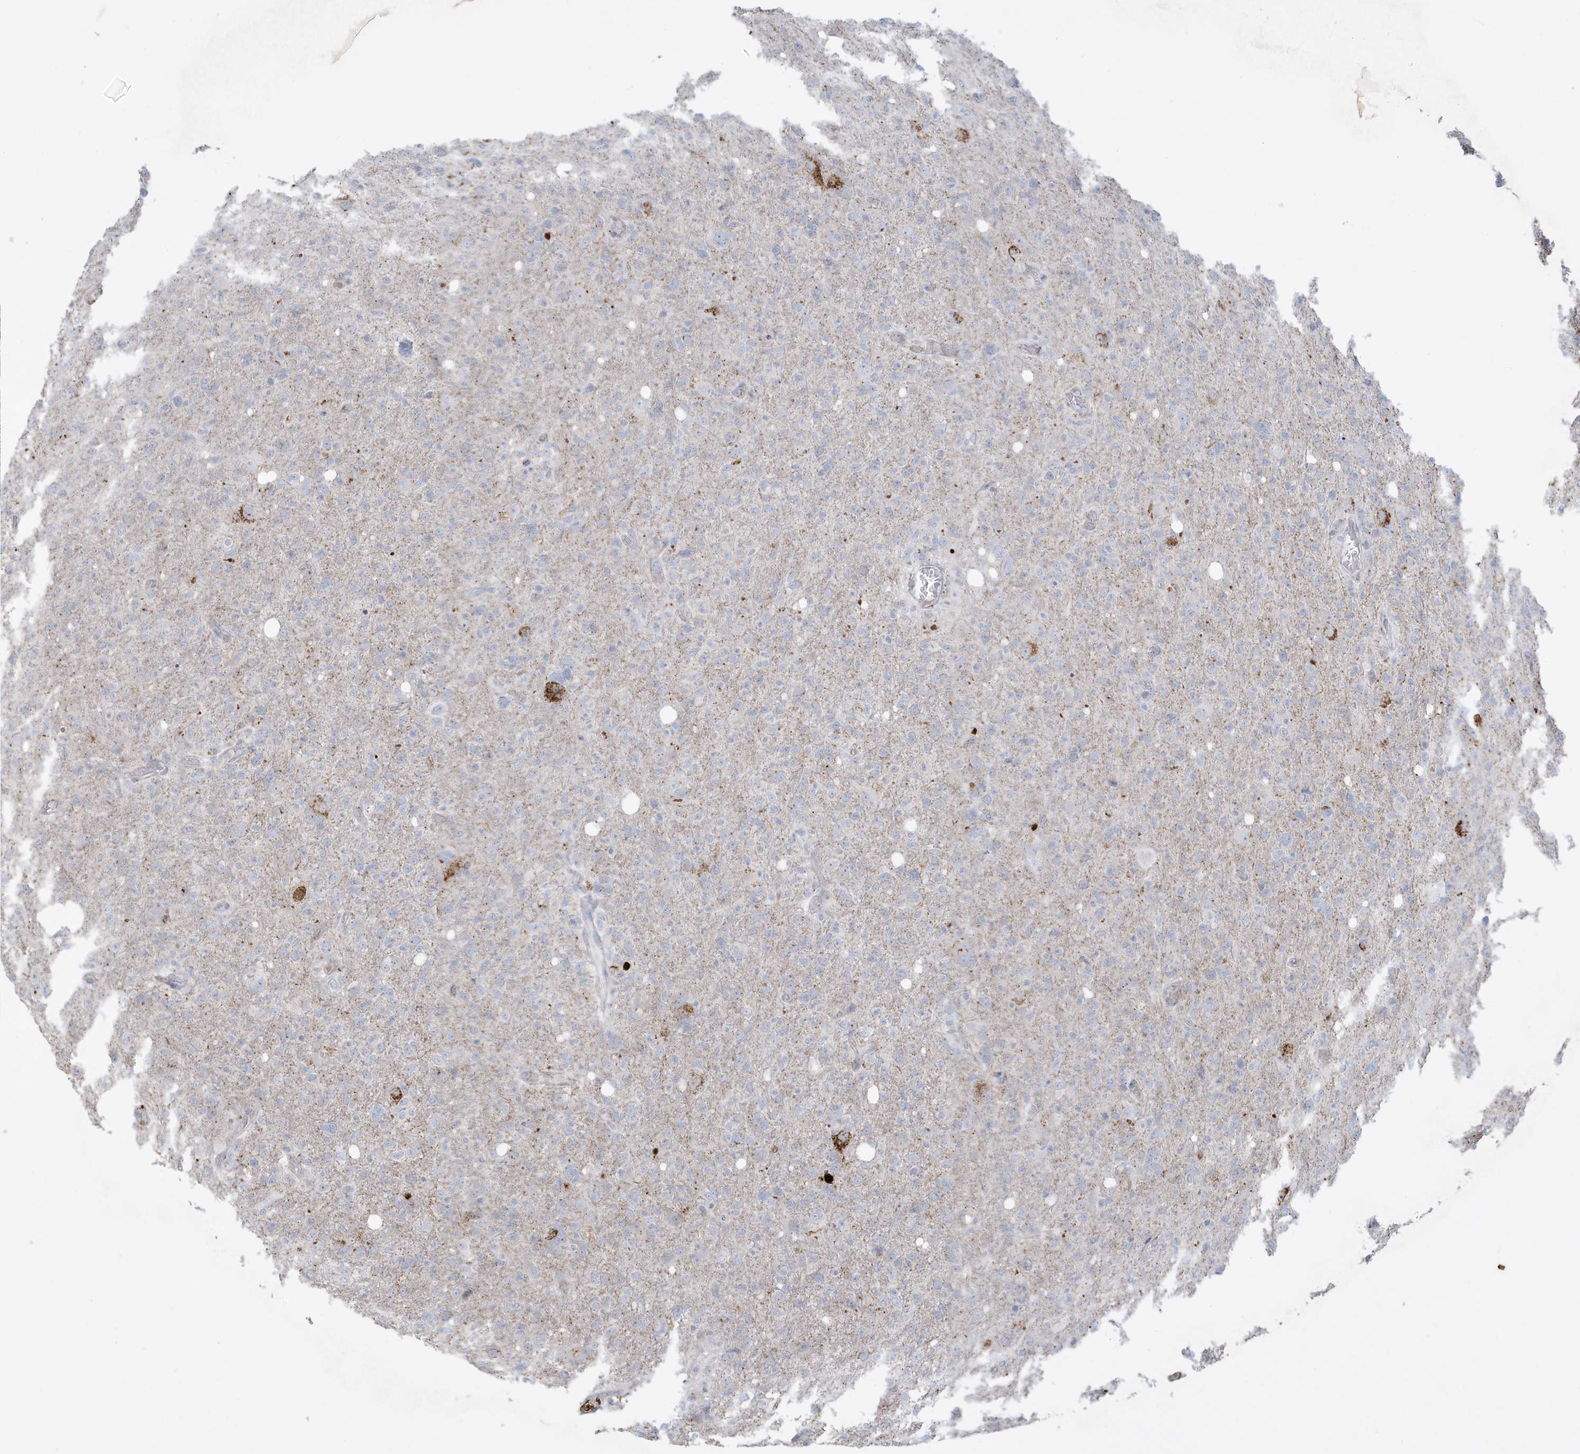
{"staining": {"intensity": "negative", "quantity": "none", "location": "none"}, "tissue": "glioma", "cell_type": "Tumor cells", "image_type": "cancer", "snomed": [{"axis": "morphology", "description": "Glioma, malignant, High grade"}, {"axis": "topography", "description": "Brain"}], "caption": "High power microscopy micrograph of an IHC micrograph of malignant high-grade glioma, revealing no significant staining in tumor cells.", "gene": "FNDC1", "patient": {"sex": "female", "age": 57}}